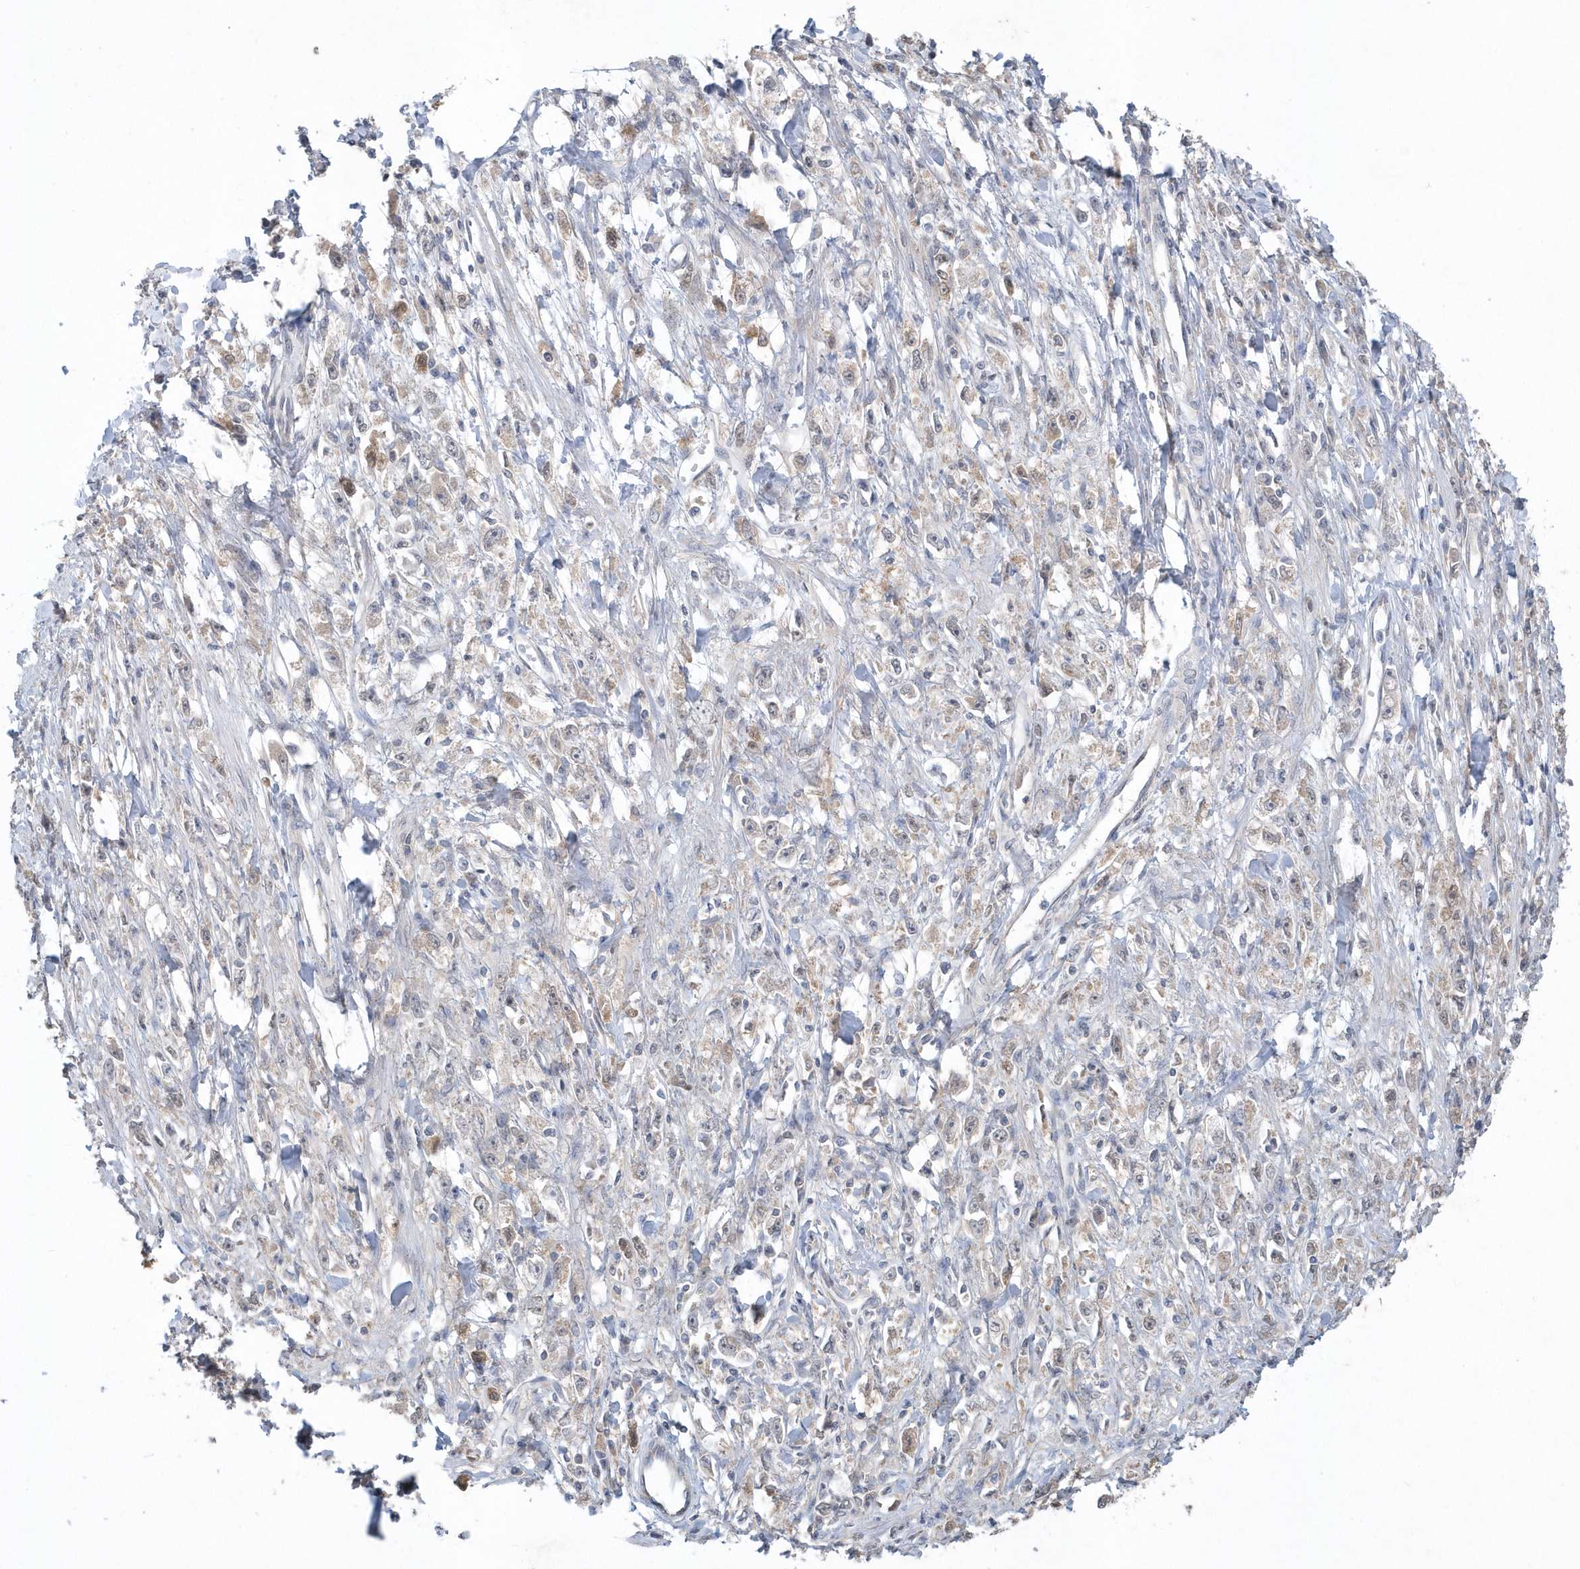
{"staining": {"intensity": "weak", "quantity": "25%-75%", "location": "cytoplasmic/membranous"}, "tissue": "stomach cancer", "cell_type": "Tumor cells", "image_type": "cancer", "snomed": [{"axis": "morphology", "description": "Adenocarcinoma, NOS"}, {"axis": "topography", "description": "Stomach"}], "caption": "Stomach cancer stained with immunohistochemistry shows weak cytoplasmic/membranous positivity in approximately 25%-75% of tumor cells.", "gene": "AKR7A2", "patient": {"sex": "female", "age": 59}}